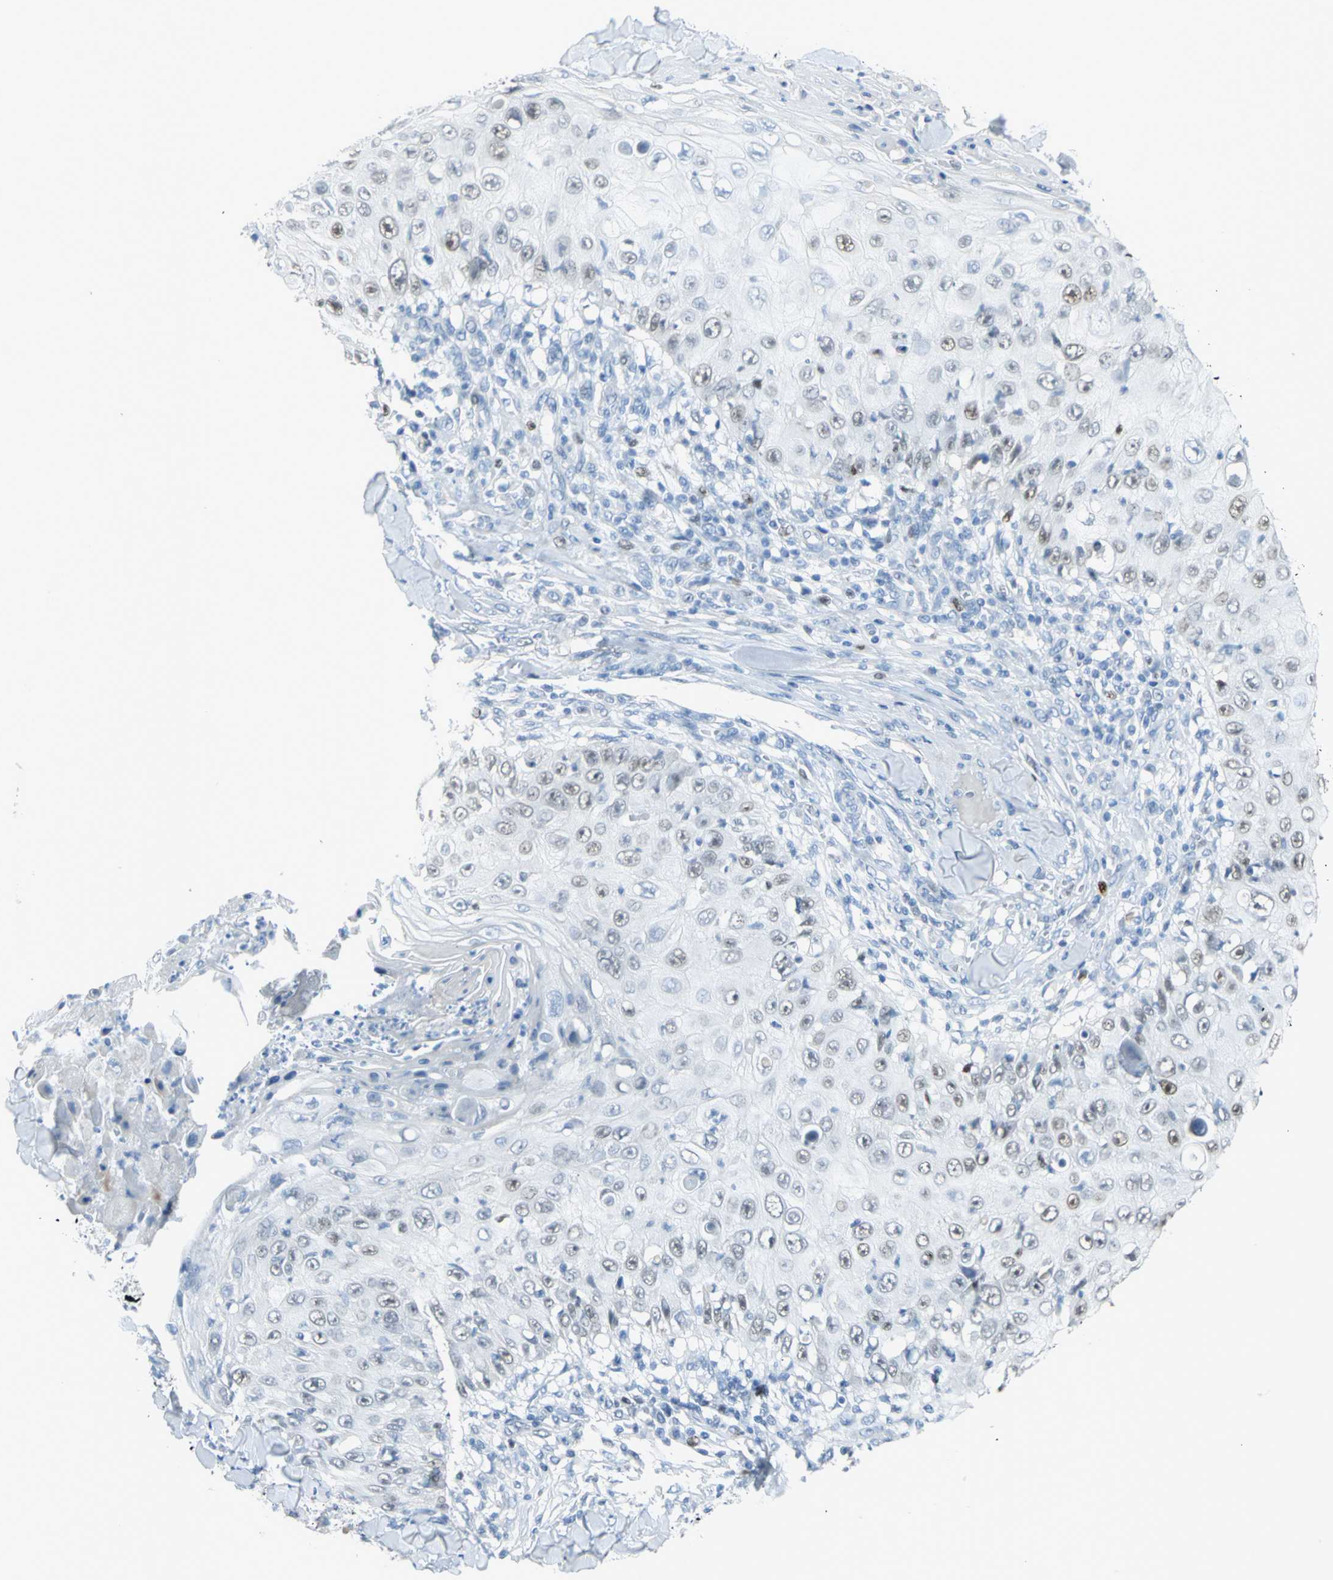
{"staining": {"intensity": "moderate", "quantity": "25%-75%", "location": "nuclear"}, "tissue": "skin cancer", "cell_type": "Tumor cells", "image_type": "cancer", "snomed": [{"axis": "morphology", "description": "Squamous cell carcinoma, NOS"}, {"axis": "topography", "description": "Skin"}], "caption": "Human skin squamous cell carcinoma stained for a protein (brown) shows moderate nuclear positive expression in about 25%-75% of tumor cells.", "gene": "MCM3", "patient": {"sex": "male", "age": 86}}